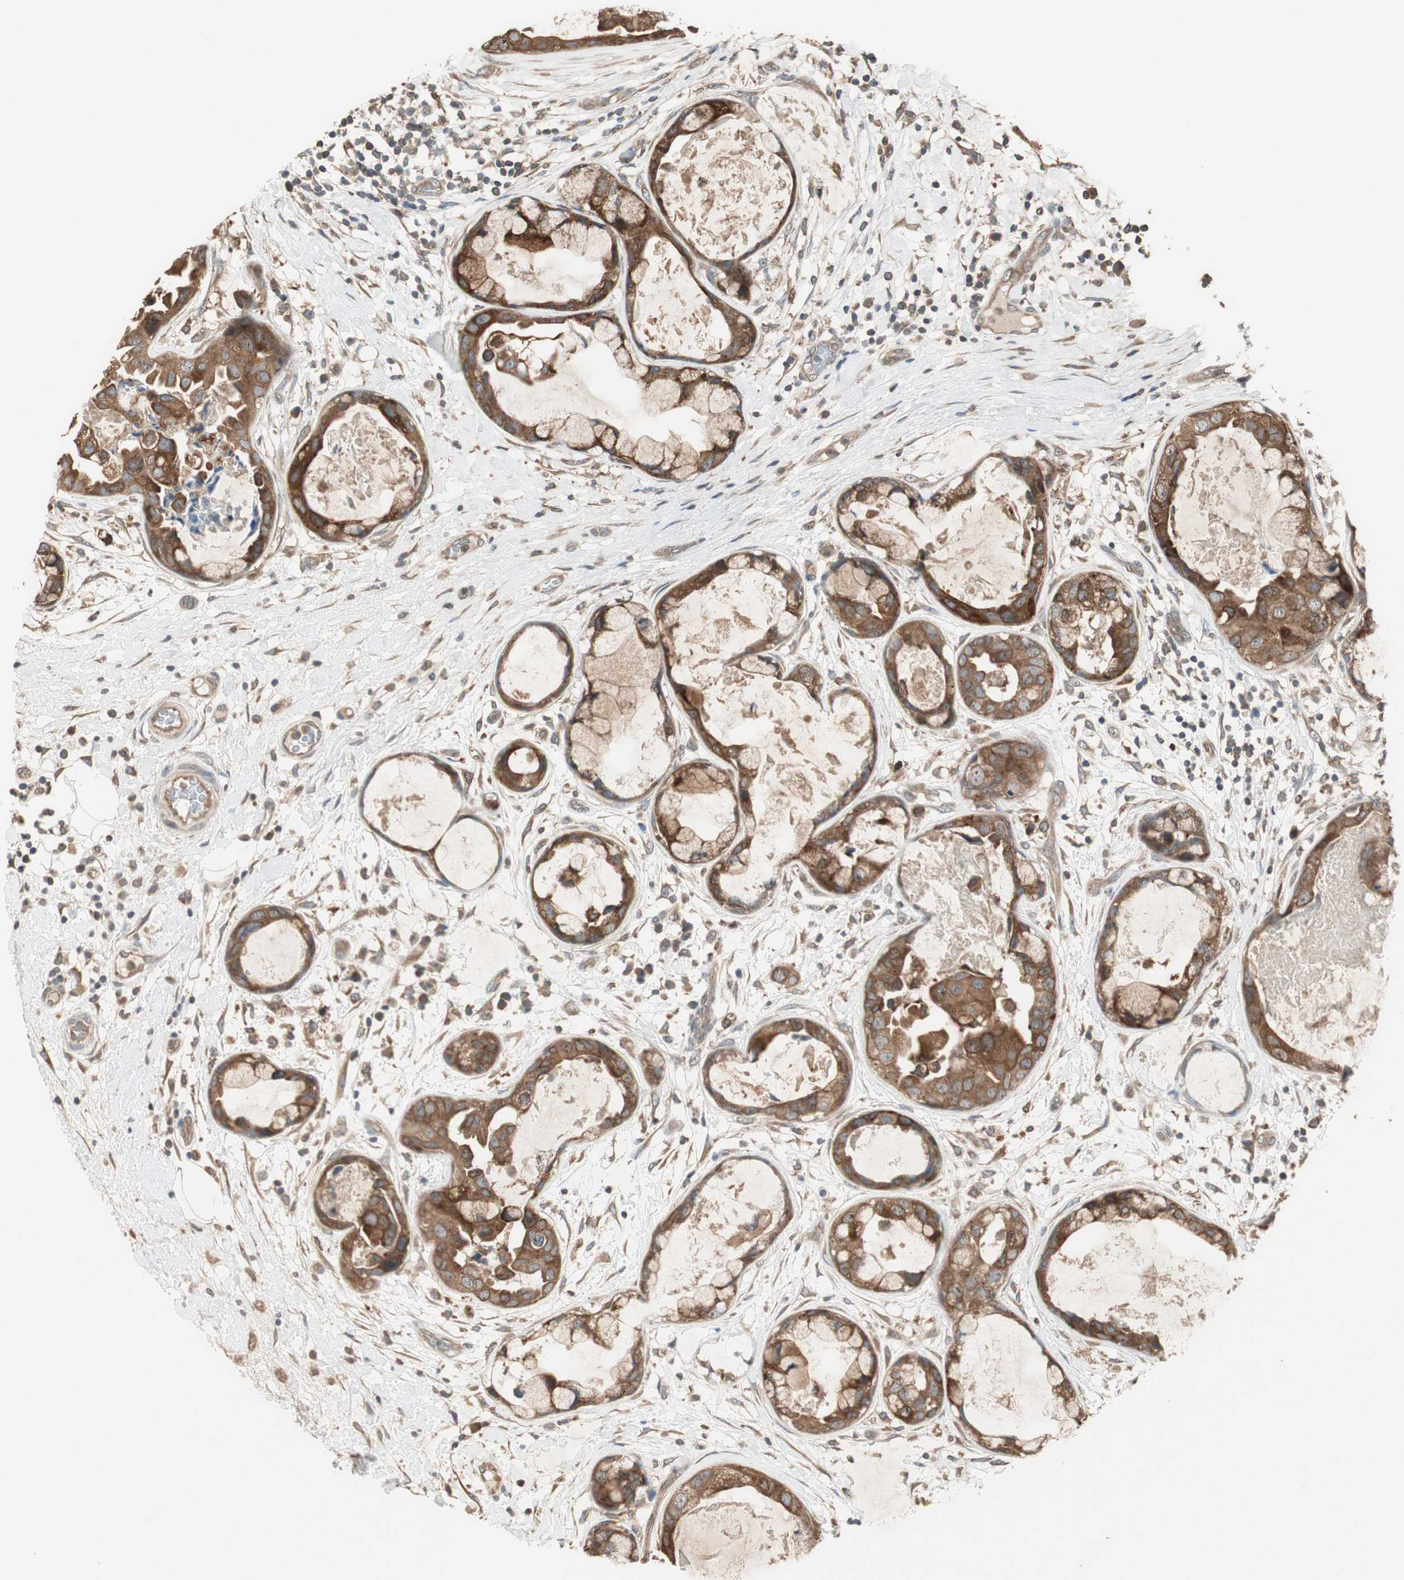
{"staining": {"intensity": "strong", "quantity": ">75%", "location": "cytoplasmic/membranous"}, "tissue": "breast cancer", "cell_type": "Tumor cells", "image_type": "cancer", "snomed": [{"axis": "morphology", "description": "Duct carcinoma"}, {"axis": "topography", "description": "Breast"}], "caption": "Strong cytoplasmic/membranous staining is present in about >75% of tumor cells in breast cancer (invasive ductal carcinoma).", "gene": "ATP6AP2", "patient": {"sex": "female", "age": 40}}